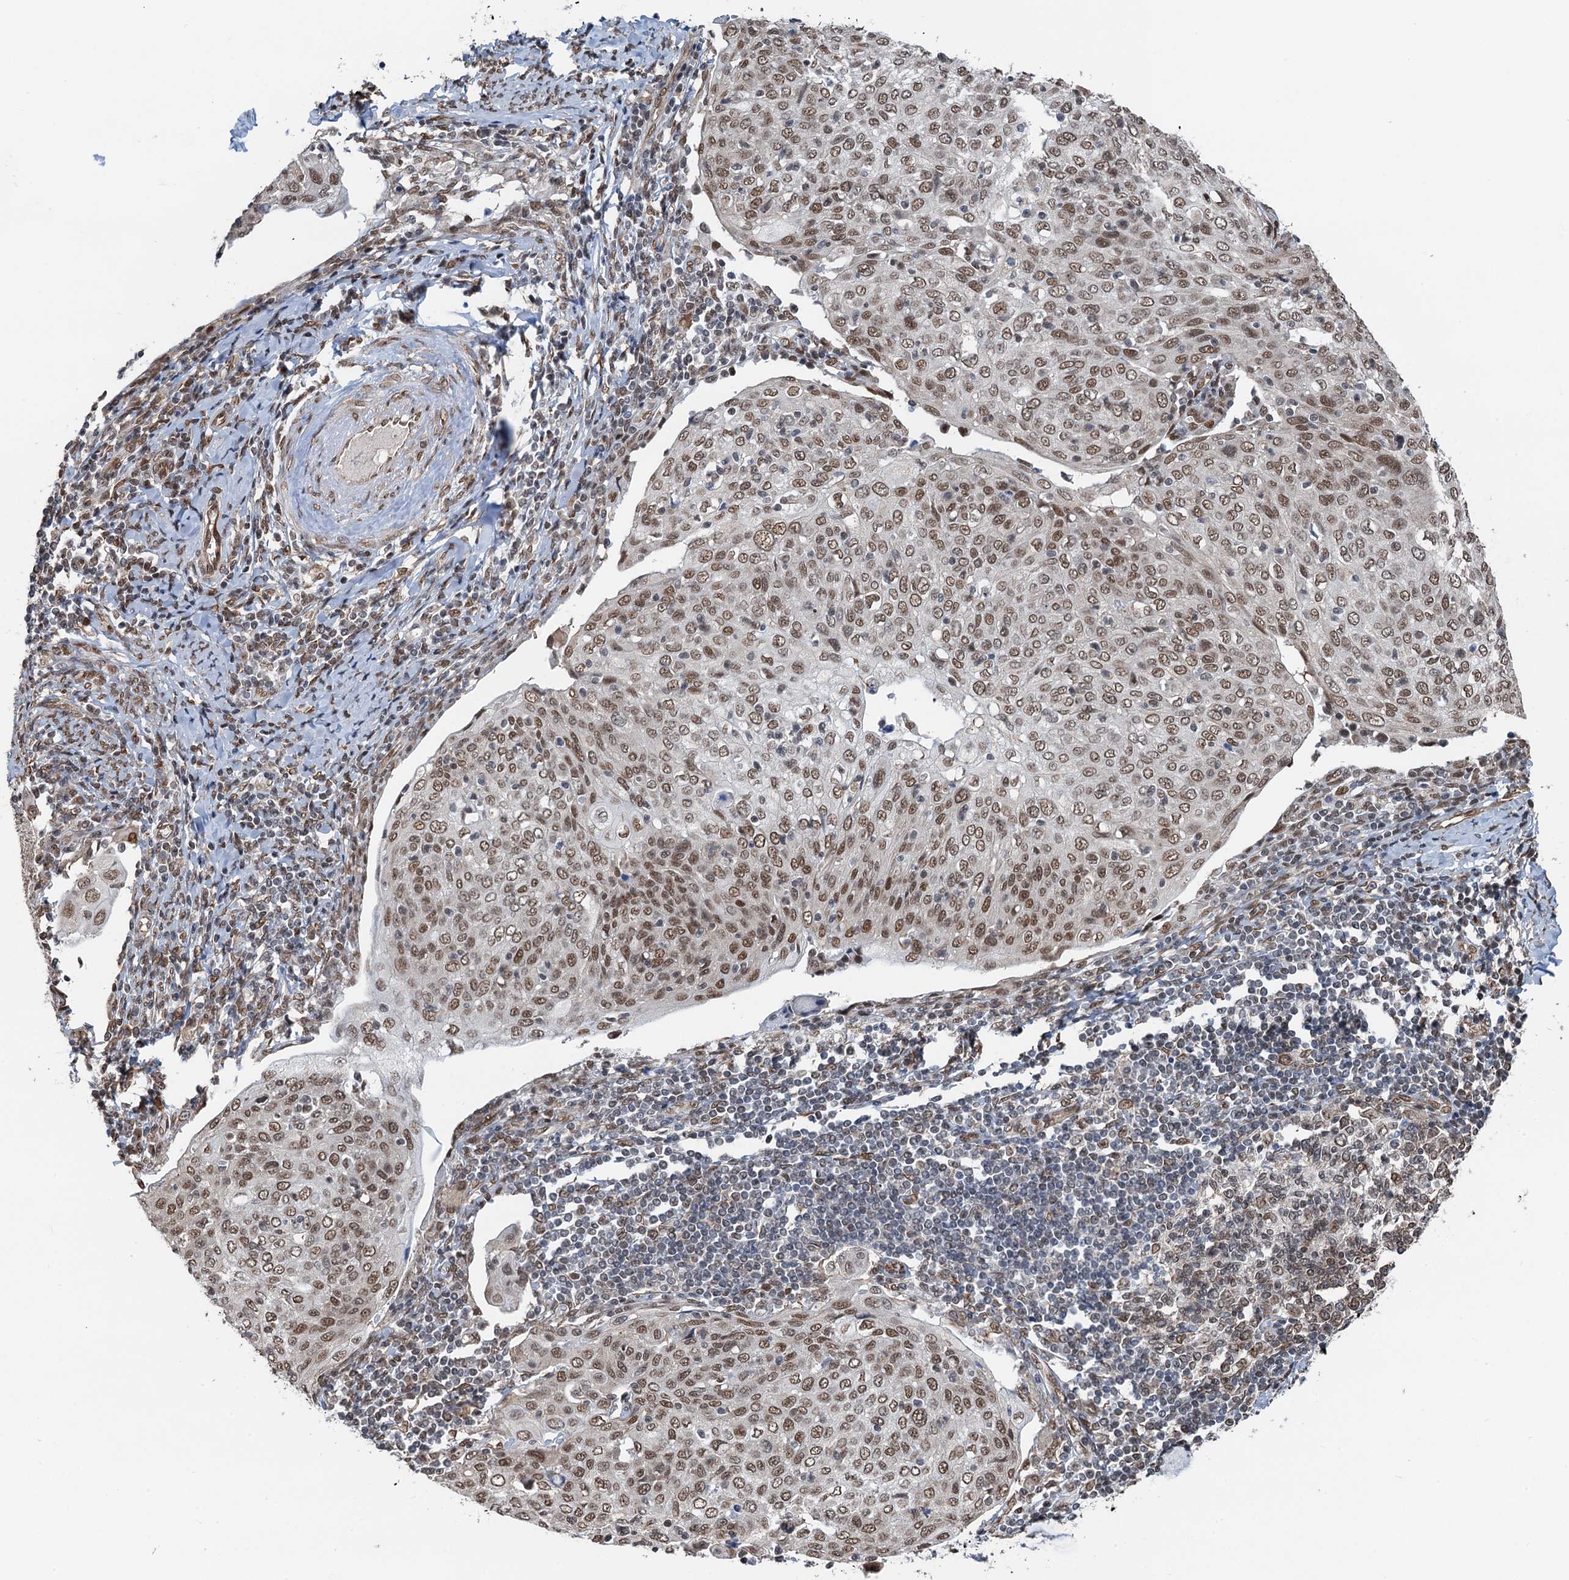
{"staining": {"intensity": "moderate", "quantity": ">75%", "location": "nuclear"}, "tissue": "cervical cancer", "cell_type": "Tumor cells", "image_type": "cancer", "snomed": [{"axis": "morphology", "description": "Squamous cell carcinoma, NOS"}, {"axis": "topography", "description": "Cervix"}], "caption": "A micrograph showing moderate nuclear expression in approximately >75% of tumor cells in squamous cell carcinoma (cervical), as visualized by brown immunohistochemical staining.", "gene": "CFDP1", "patient": {"sex": "female", "age": 67}}